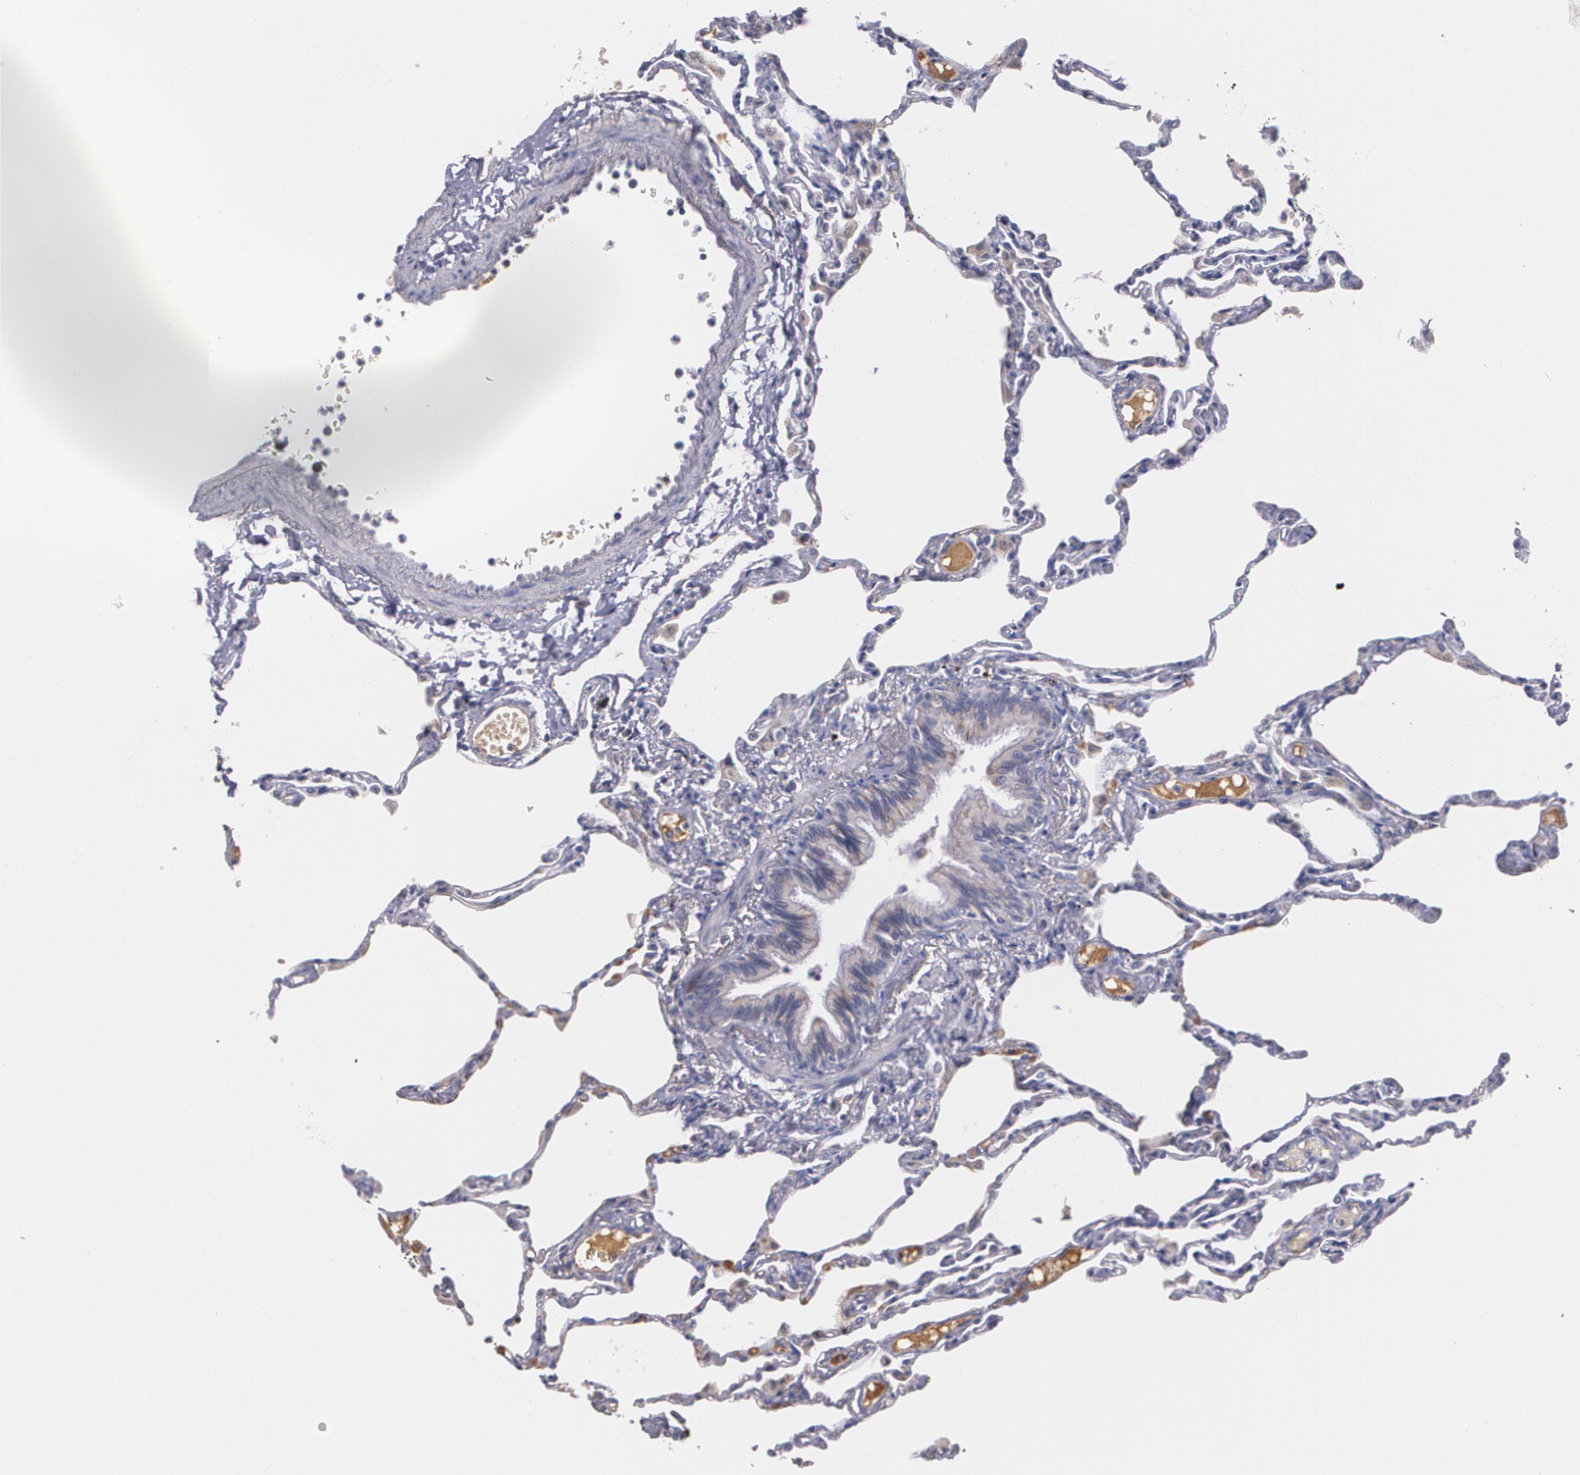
{"staining": {"intensity": "moderate", "quantity": "<25%", "location": "cytoplasmic/membranous"}, "tissue": "lung", "cell_type": "Alveolar cells", "image_type": "normal", "snomed": [{"axis": "morphology", "description": "Normal tissue, NOS"}, {"axis": "topography", "description": "Lung"}], "caption": "Alveolar cells display moderate cytoplasmic/membranous positivity in about <25% of cells in unremarkable lung. (DAB IHC with brightfield microscopy, high magnification).", "gene": "AMBP", "patient": {"sex": "female", "age": 49}}